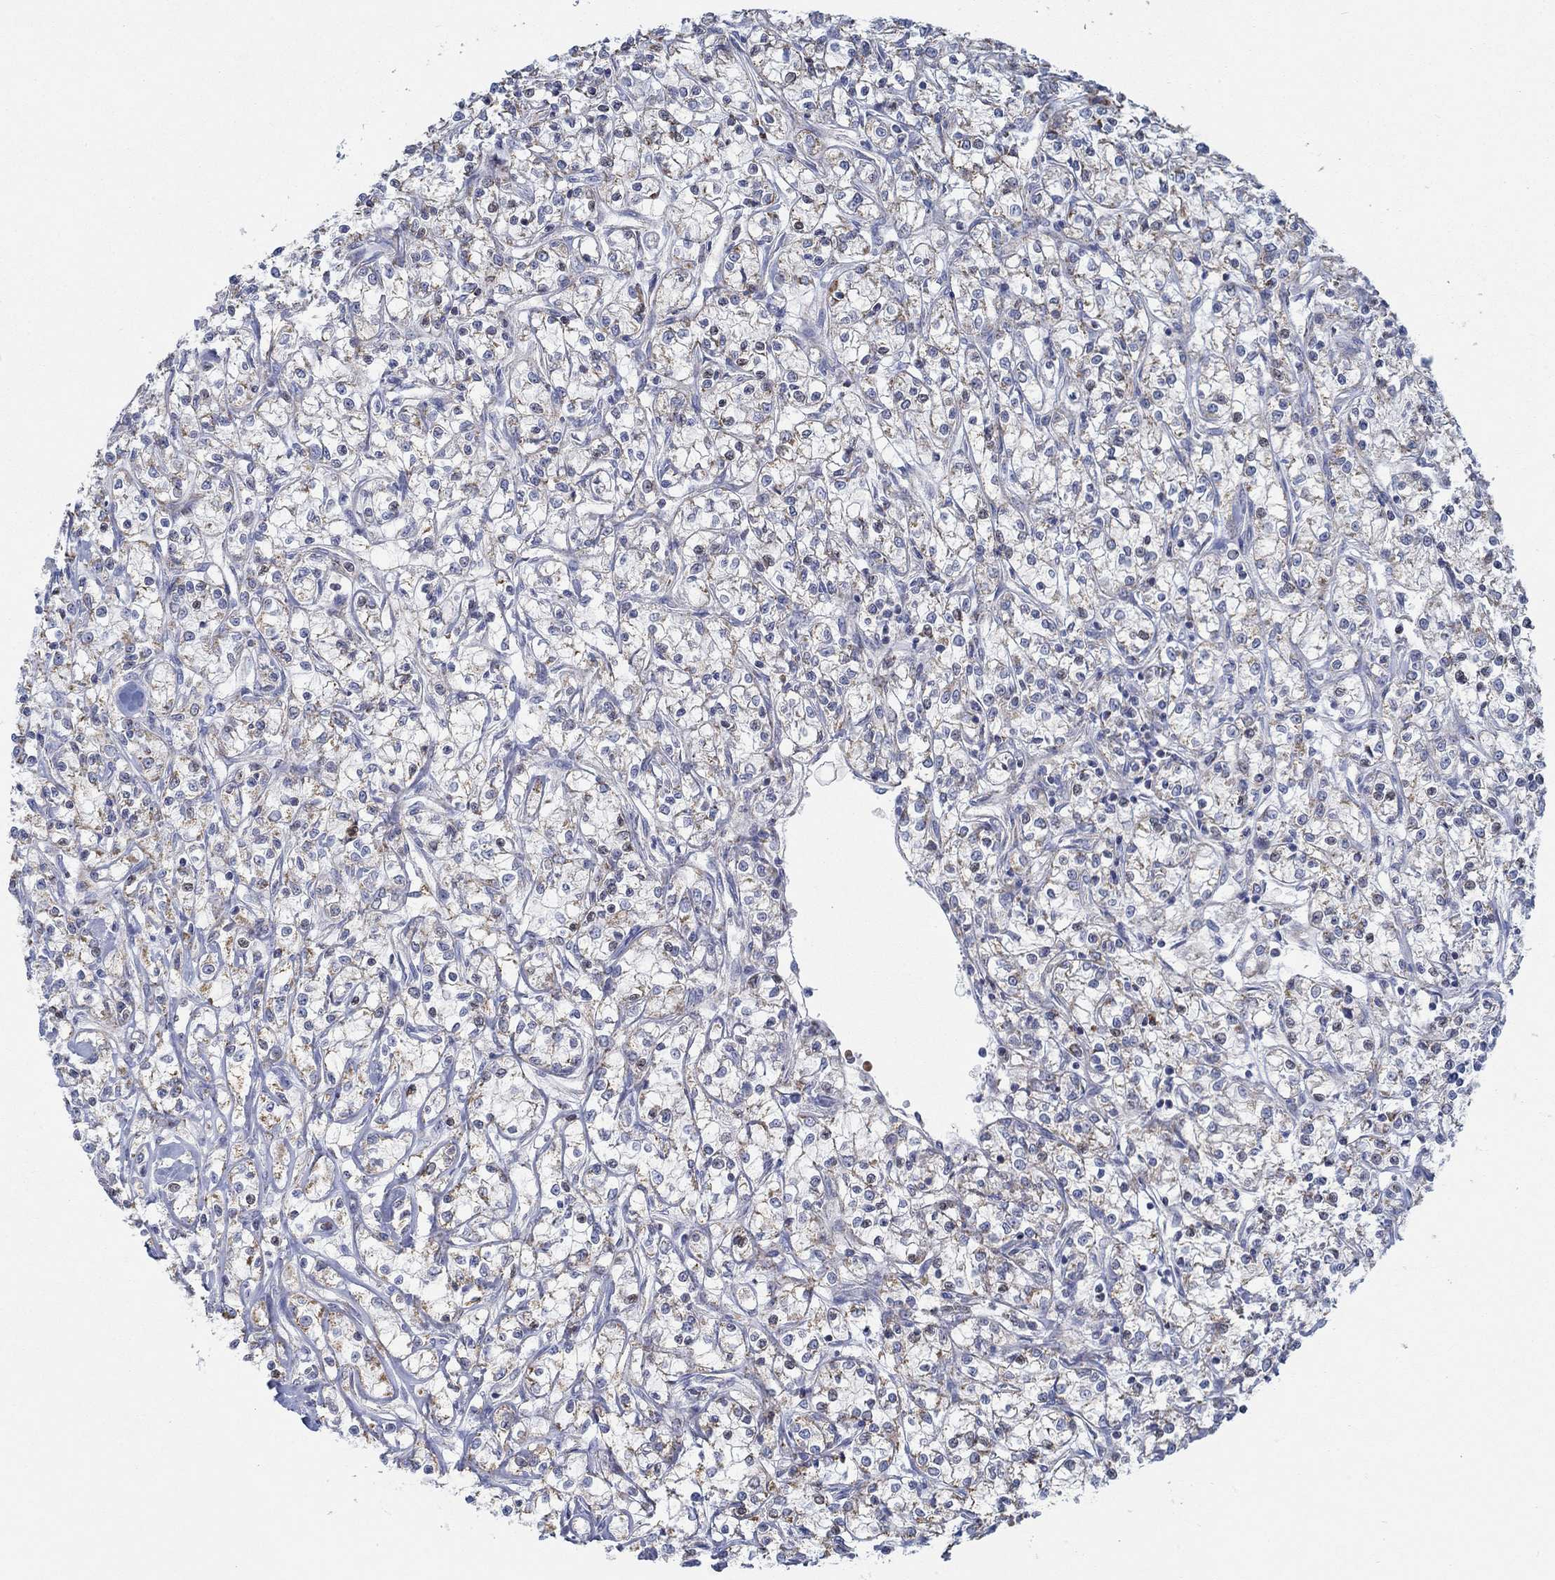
{"staining": {"intensity": "moderate", "quantity": "25%-75%", "location": "cytoplasmic/membranous"}, "tissue": "renal cancer", "cell_type": "Tumor cells", "image_type": "cancer", "snomed": [{"axis": "morphology", "description": "Adenocarcinoma, NOS"}, {"axis": "topography", "description": "Kidney"}], "caption": "Immunohistochemistry (IHC) of human adenocarcinoma (renal) reveals medium levels of moderate cytoplasmic/membranous positivity in approximately 25%-75% of tumor cells.", "gene": "GLOD5", "patient": {"sex": "female", "age": 59}}